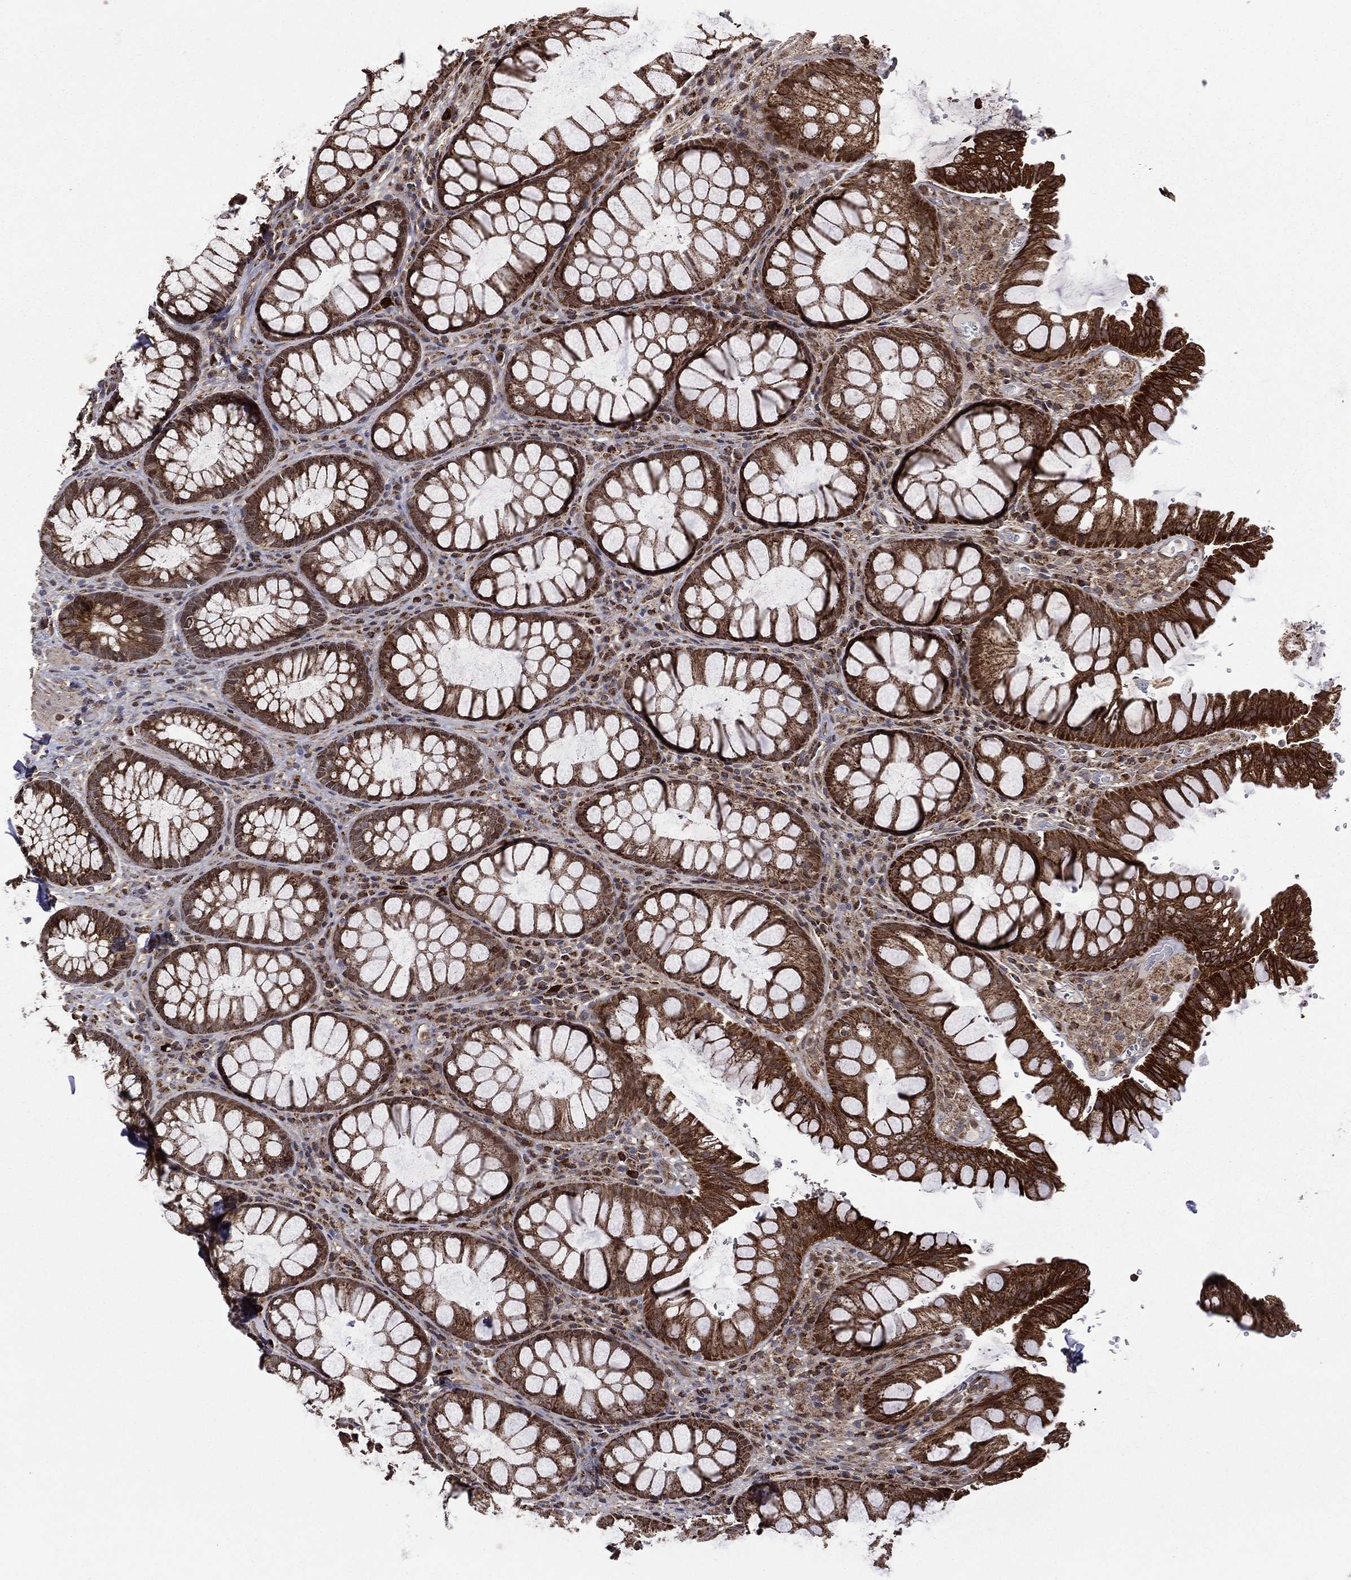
{"staining": {"intensity": "strong", "quantity": ">75%", "location": "cytoplasmic/membranous"}, "tissue": "rectum", "cell_type": "Glandular cells", "image_type": "normal", "snomed": [{"axis": "morphology", "description": "Normal tissue, NOS"}, {"axis": "topography", "description": "Rectum"}], "caption": "Human rectum stained for a protein (brown) shows strong cytoplasmic/membranous positive positivity in approximately >75% of glandular cells.", "gene": "GIMAP6", "patient": {"sex": "female", "age": 68}}